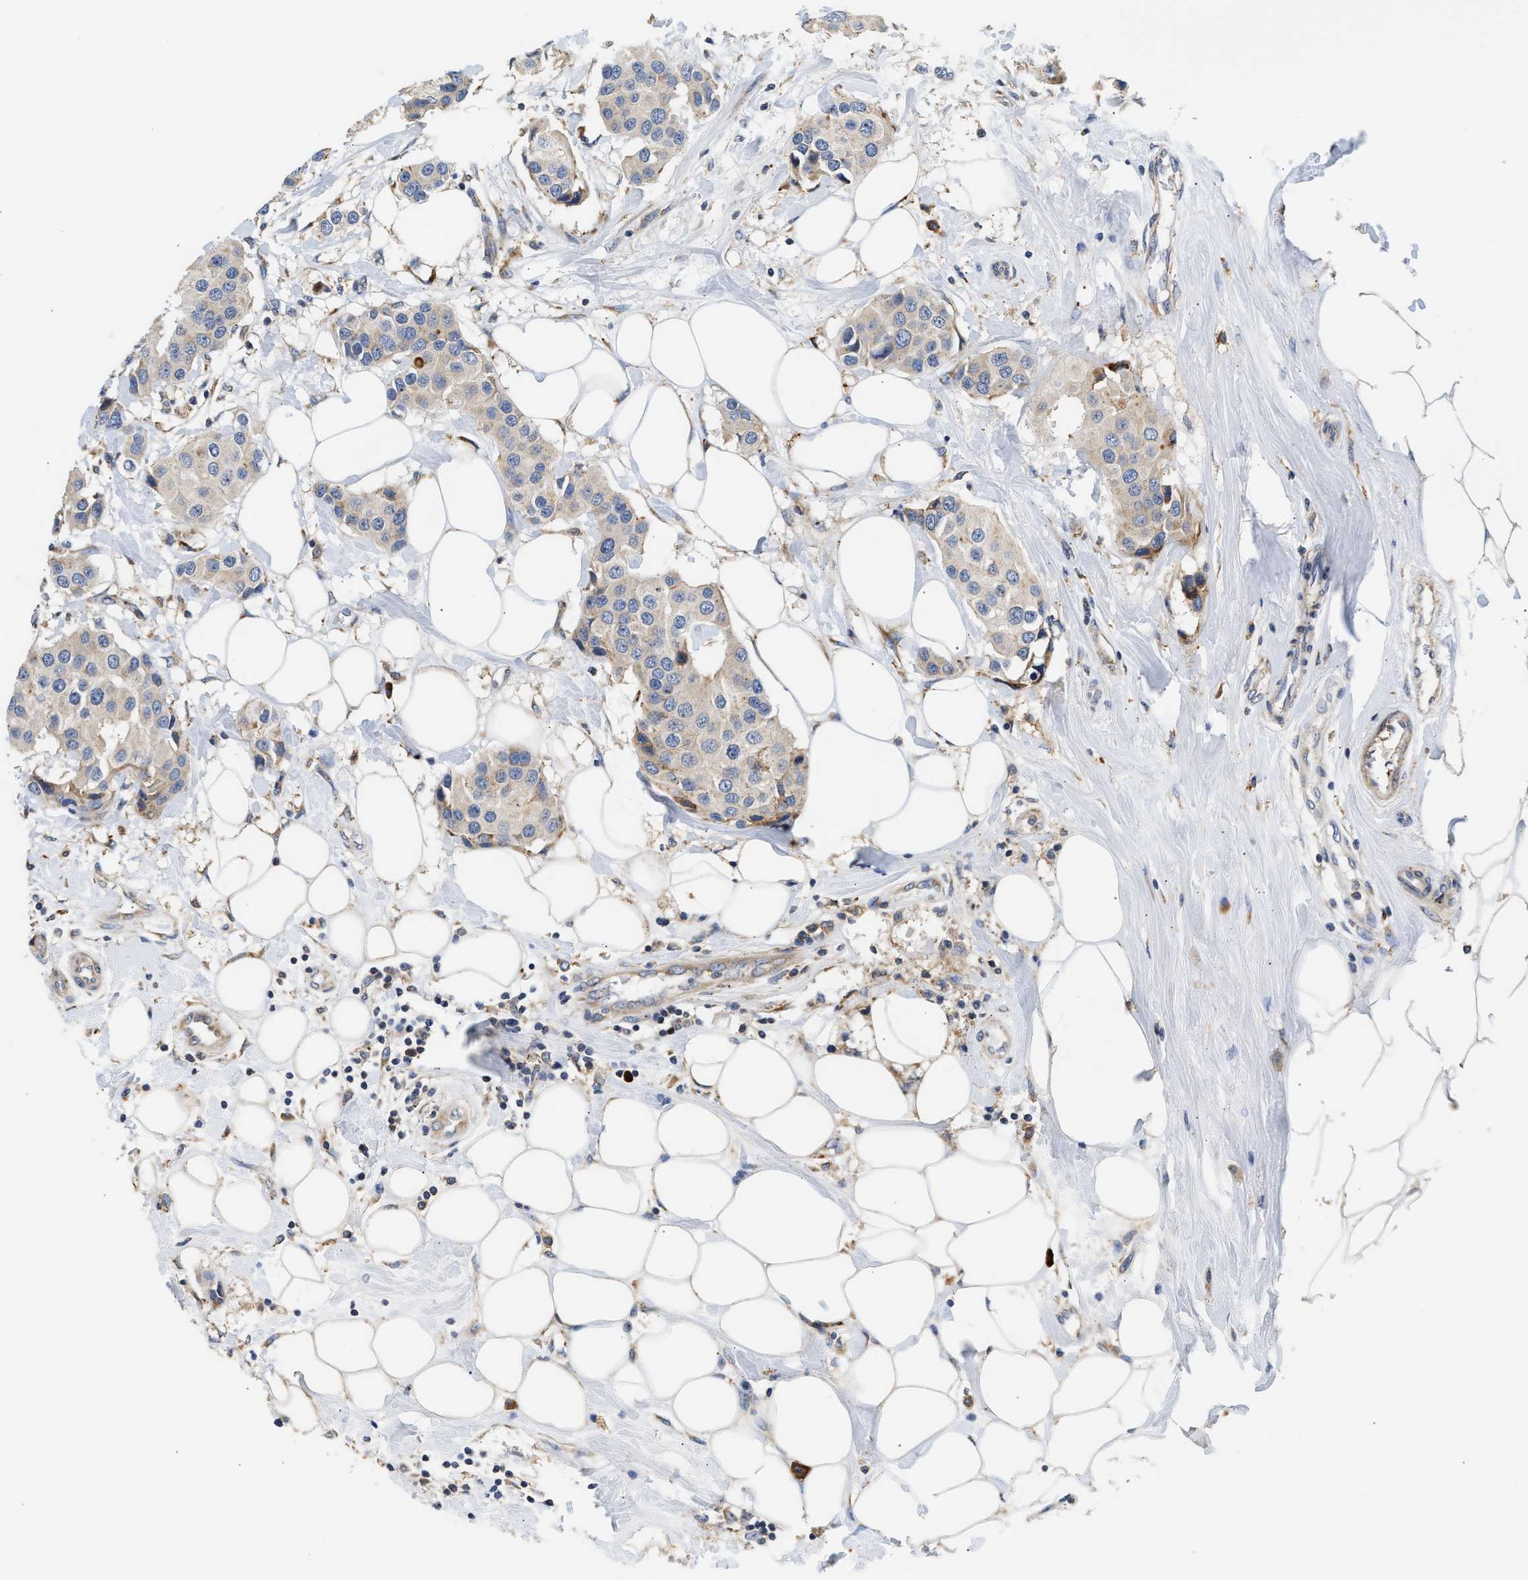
{"staining": {"intensity": "negative", "quantity": "none", "location": "none"}, "tissue": "breast cancer", "cell_type": "Tumor cells", "image_type": "cancer", "snomed": [{"axis": "morphology", "description": "Normal tissue, NOS"}, {"axis": "morphology", "description": "Duct carcinoma"}, {"axis": "topography", "description": "Breast"}], "caption": "Immunohistochemistry (IHC) of human breast intraductal carcinoma displays no positivity in tumor cells.", "gene": "AMZ1", "patient": {"sex": "female", "age": 39}}